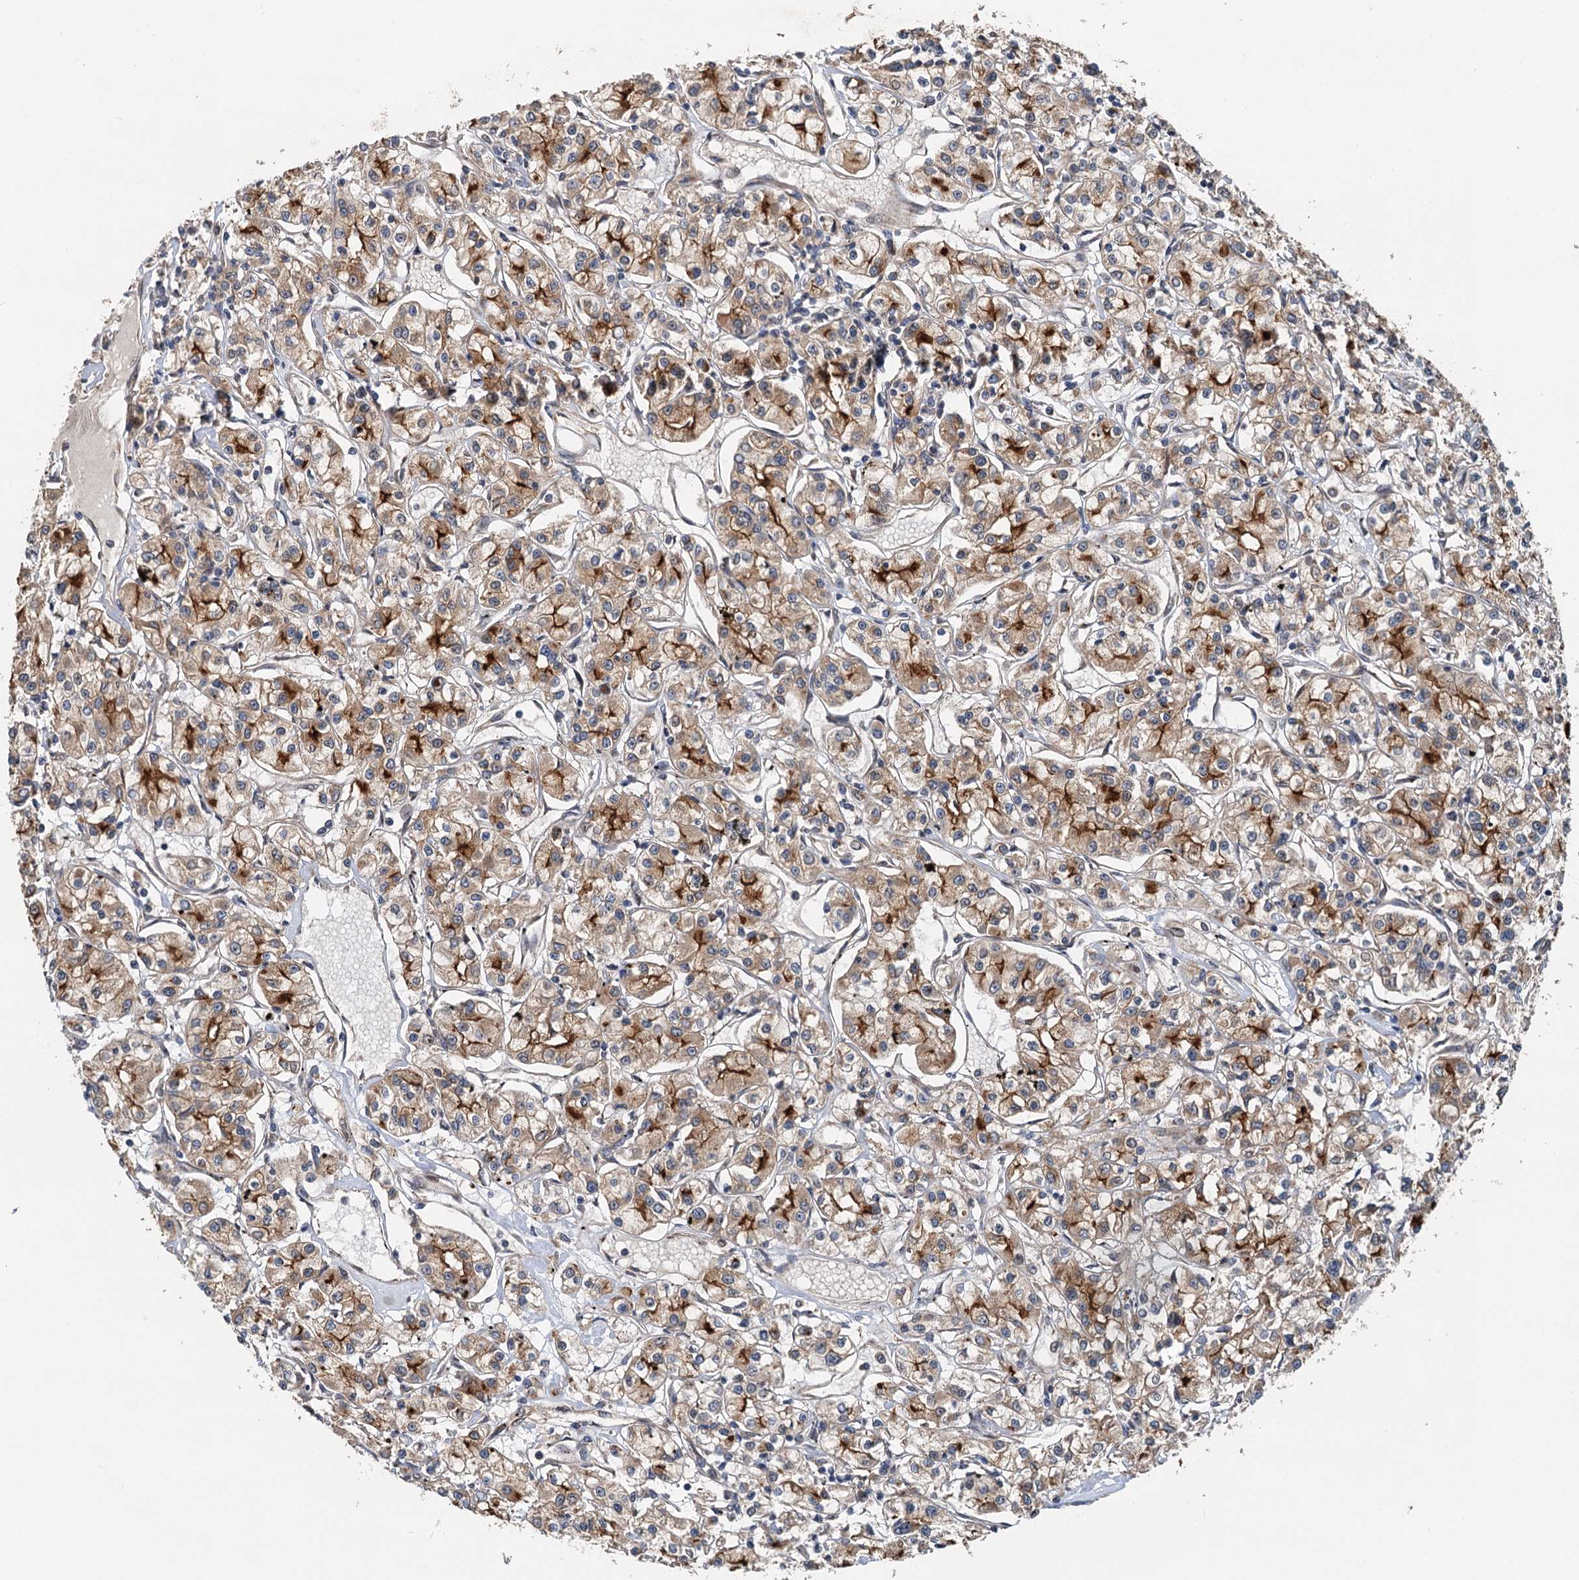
{"staining": {"intensity": "strong", "quantity": "25%-75%", "location": "cytoplasmic/membranous"}, "tissue": "renal cancer", "cell_type": "Tumor cells", "image_type": "cancer", "snomed": [{"axis": "morphology", "description": "Adenocarcinoma, NOS"}, {"axis": "topography", "description": "Kidney"}], "caption": "Protein expression by IHC demonstrates strong cytoplasmic/membranous positivity in approximately 25%-75% of tumor cells in renal cancer.", "gene": "LRRK2", "patient": {"sex": "female", "age": 59}}